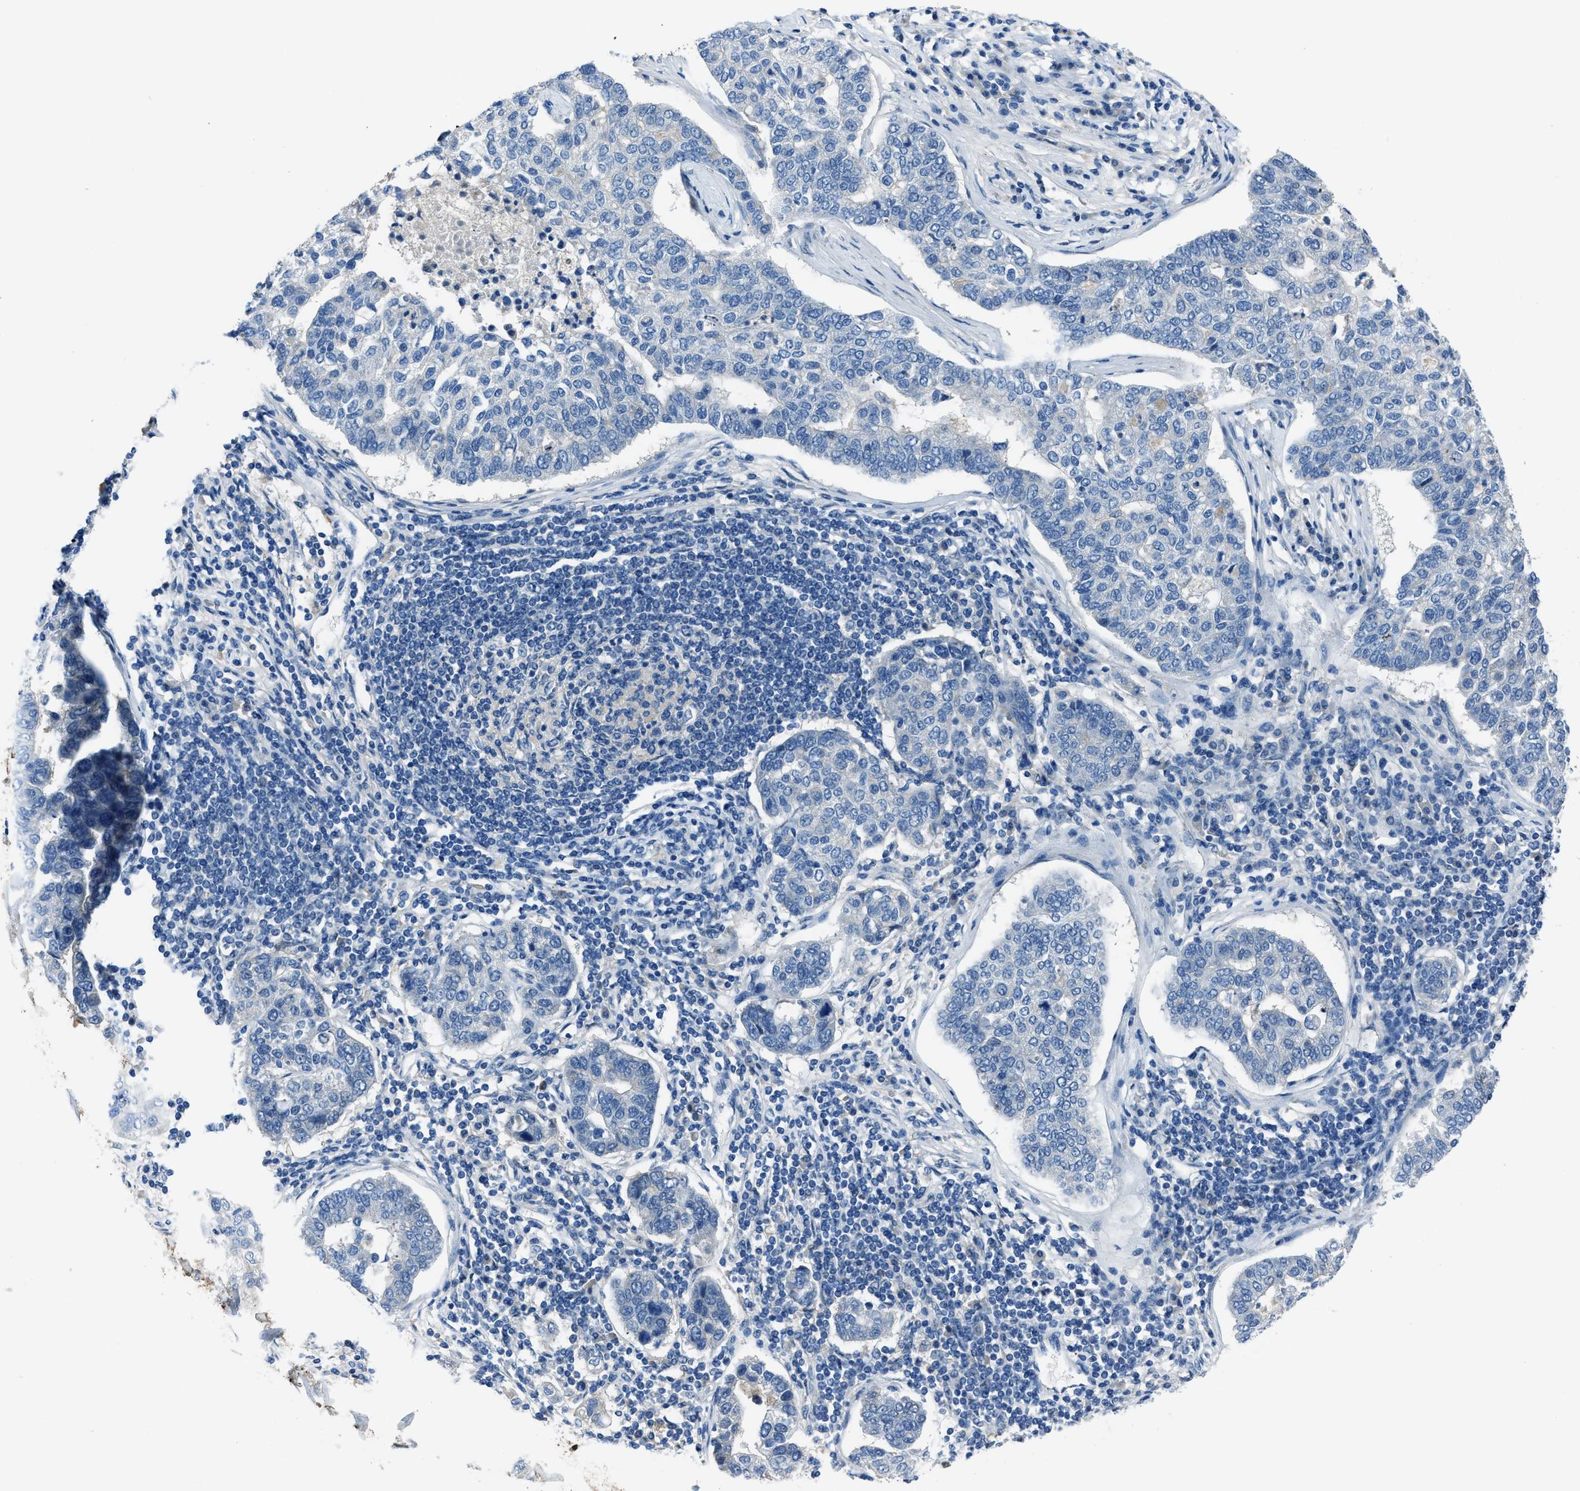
{"staining": {"intensity": "negative", "quantity": "none", "location": "none"}, "tissue": "pancreatic cancer", "cell_type": "Tumor cells", "image_type": "cancer", "snomed": [{"axis": "morphology", "description": "Adenocarcinoma, NOS"}, {"axis": "topography", "description": "Pancreas"}], "caption": "The histopathology image demonstrates no staining of tumor cells in pancreatic adenocarcinoma. (Brightfield microscopy of DAB (3,3'-diaminobenzidine) immunohistochemistry at high magnification).", "gene": "DUSP19", "patient": {"sex": "female", "age": 61}}